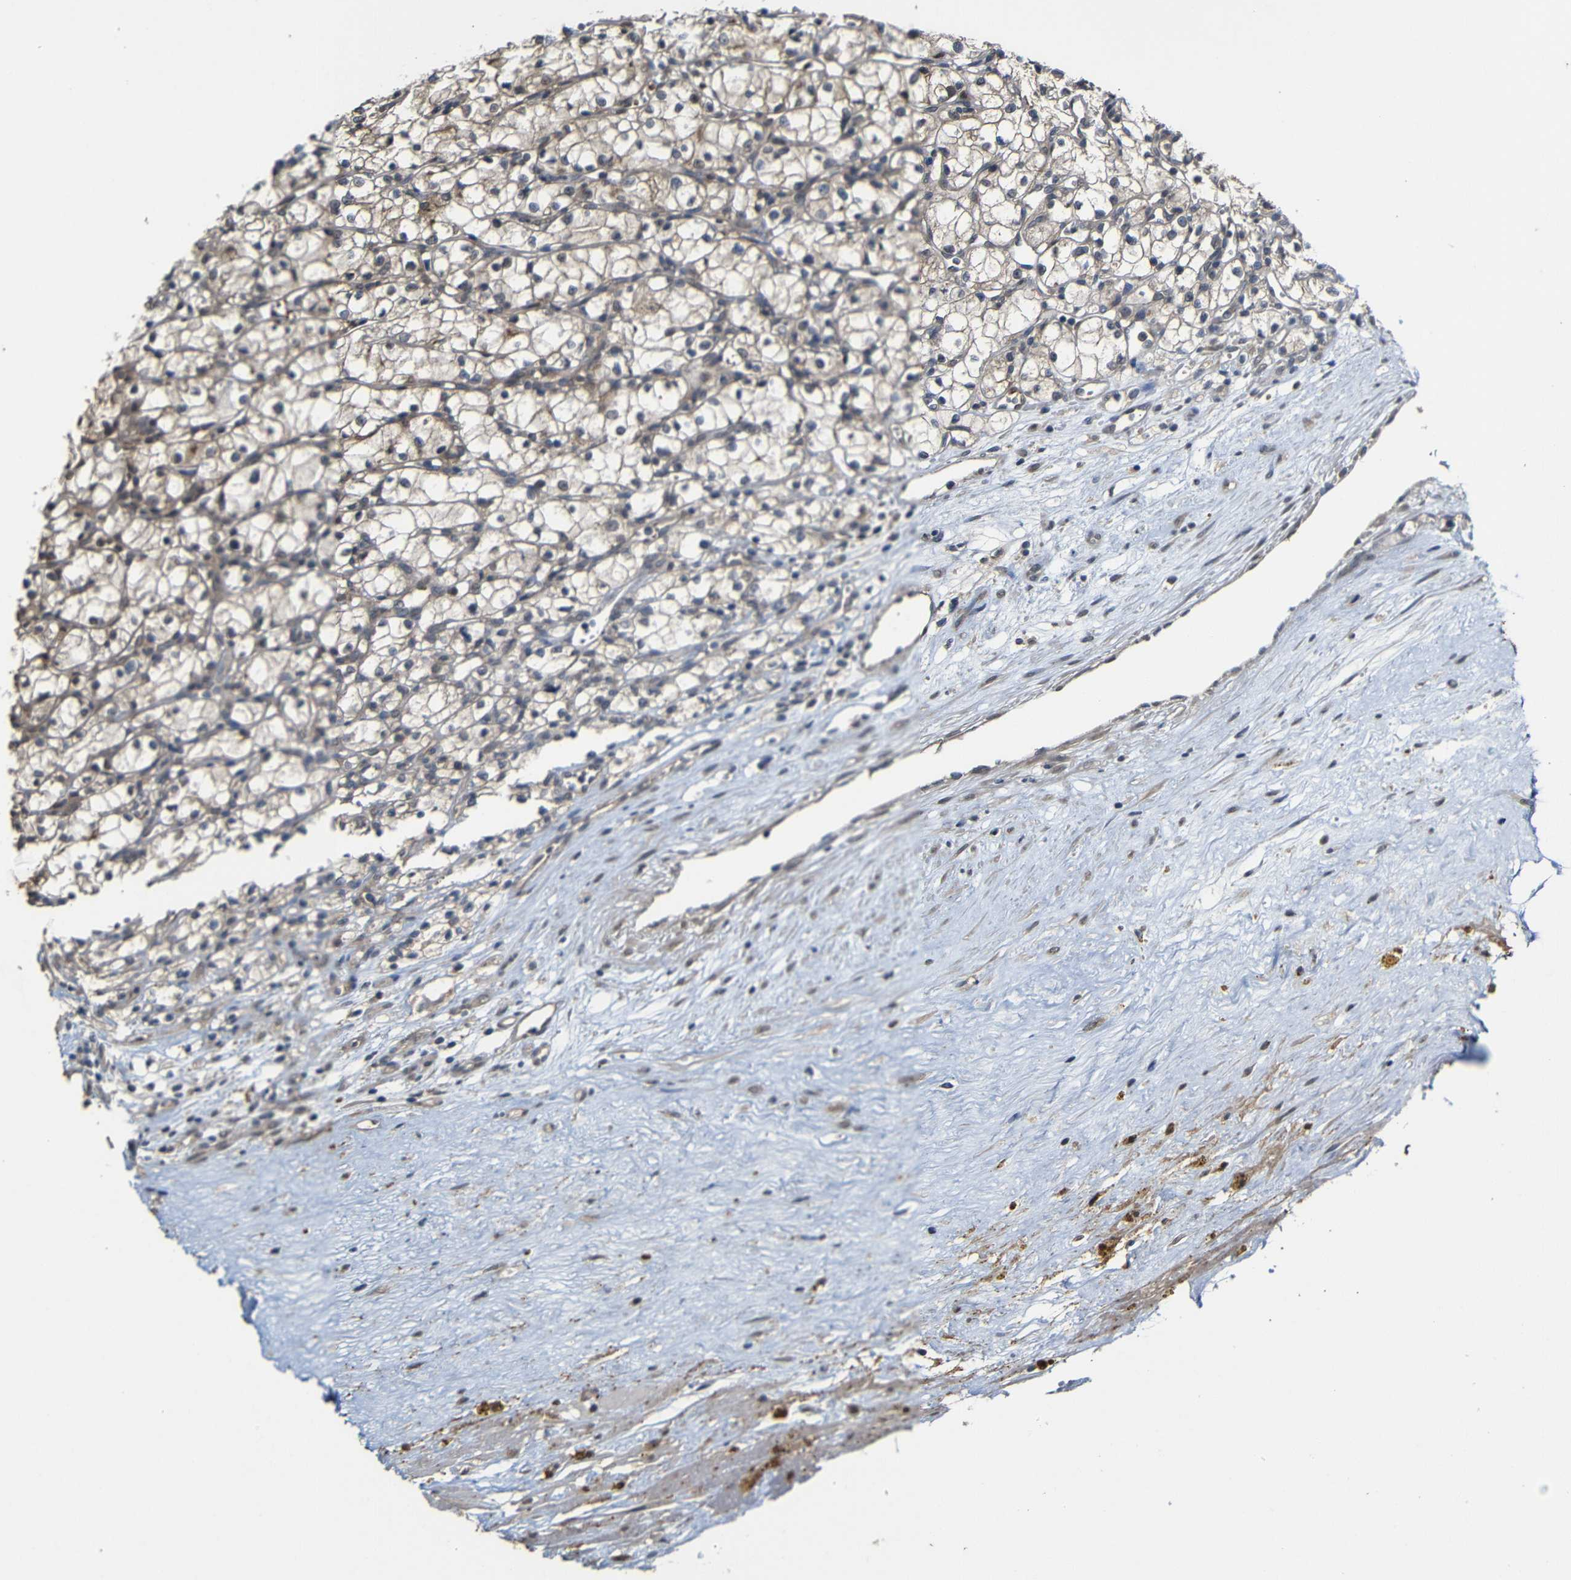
{"staining": {"intensity": "weak", "quantity": "25%-75%", "location": "cytoplasmic/membranous"}, "tissue": "renal cancer", "cell_type": "Tumor cells", "image_type": "cancer", "snomed": [{"axis": "morphology", "description": "Normal tissue, NOS"}, {"axis": "morphology", "description": "Adenocarcinoma, NOS"}, {"axis": "topography", "description": "Kidney"}], "caption": "Renal cancer stained with a brown dye displays weak cytoplasmic/membranous positive expression in approximately 25%-75% of tumor cells.", "gene": "ATG12", "patient": {"sex": "male", "age": 59}}